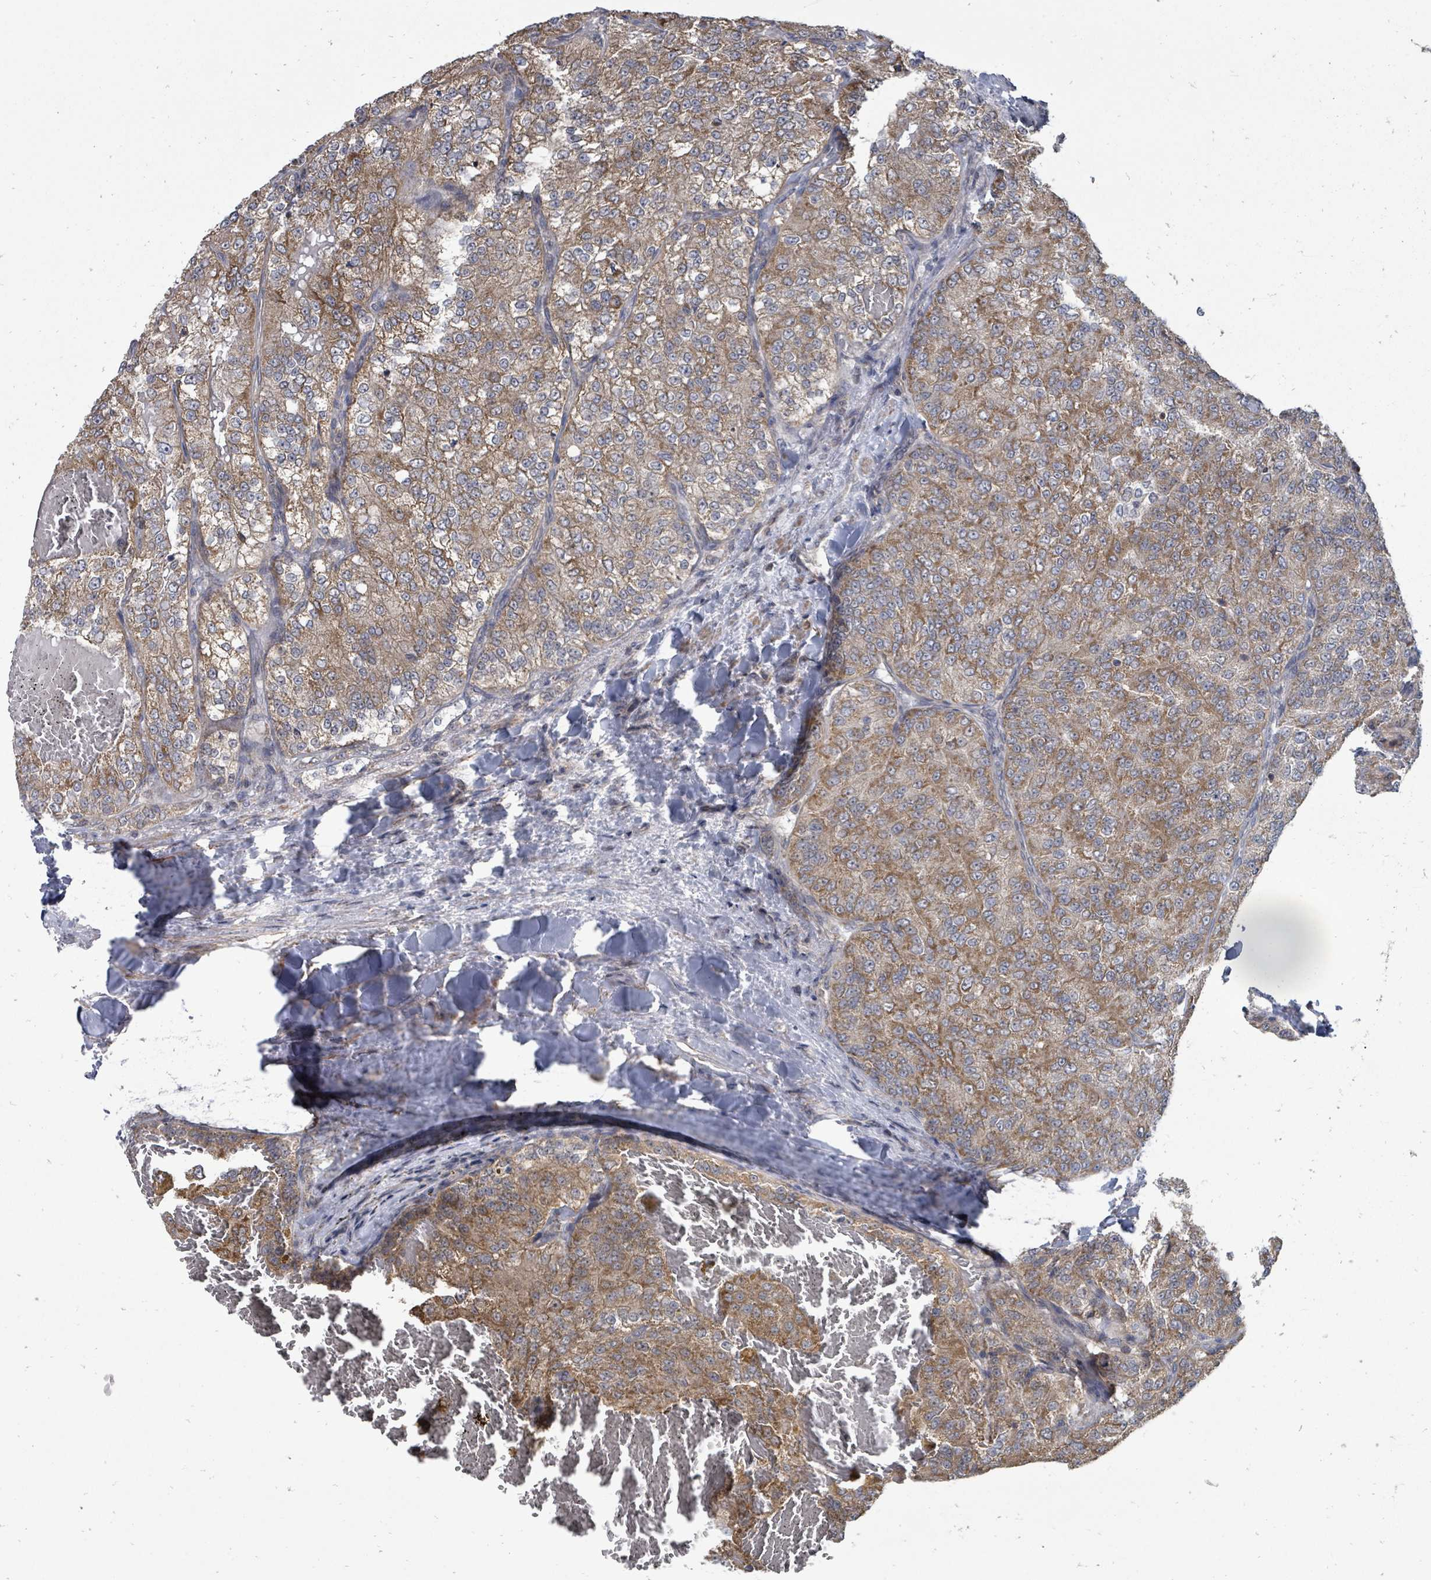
{"staining": {"intensity": "moderate", "quantity": ">75%", "location": "cytoplasmic/membranous"}, "tissue": "renal cancer", "cell_type": "Tumor cells", "image_type": "cancer", "snomed": [{"axis": "morphology", "description": "Adenocarcinoma, NOS"}, {"axis": "topography", "description": "Kidney"}], "caption": "Protein expression analysis of human renal cancer reveals moderate cytoplasmic/membranous expression in approximately >75% of tumor cells.", "gene": "MAGOHB", "patient": {"sex": "female", "age": 63}}